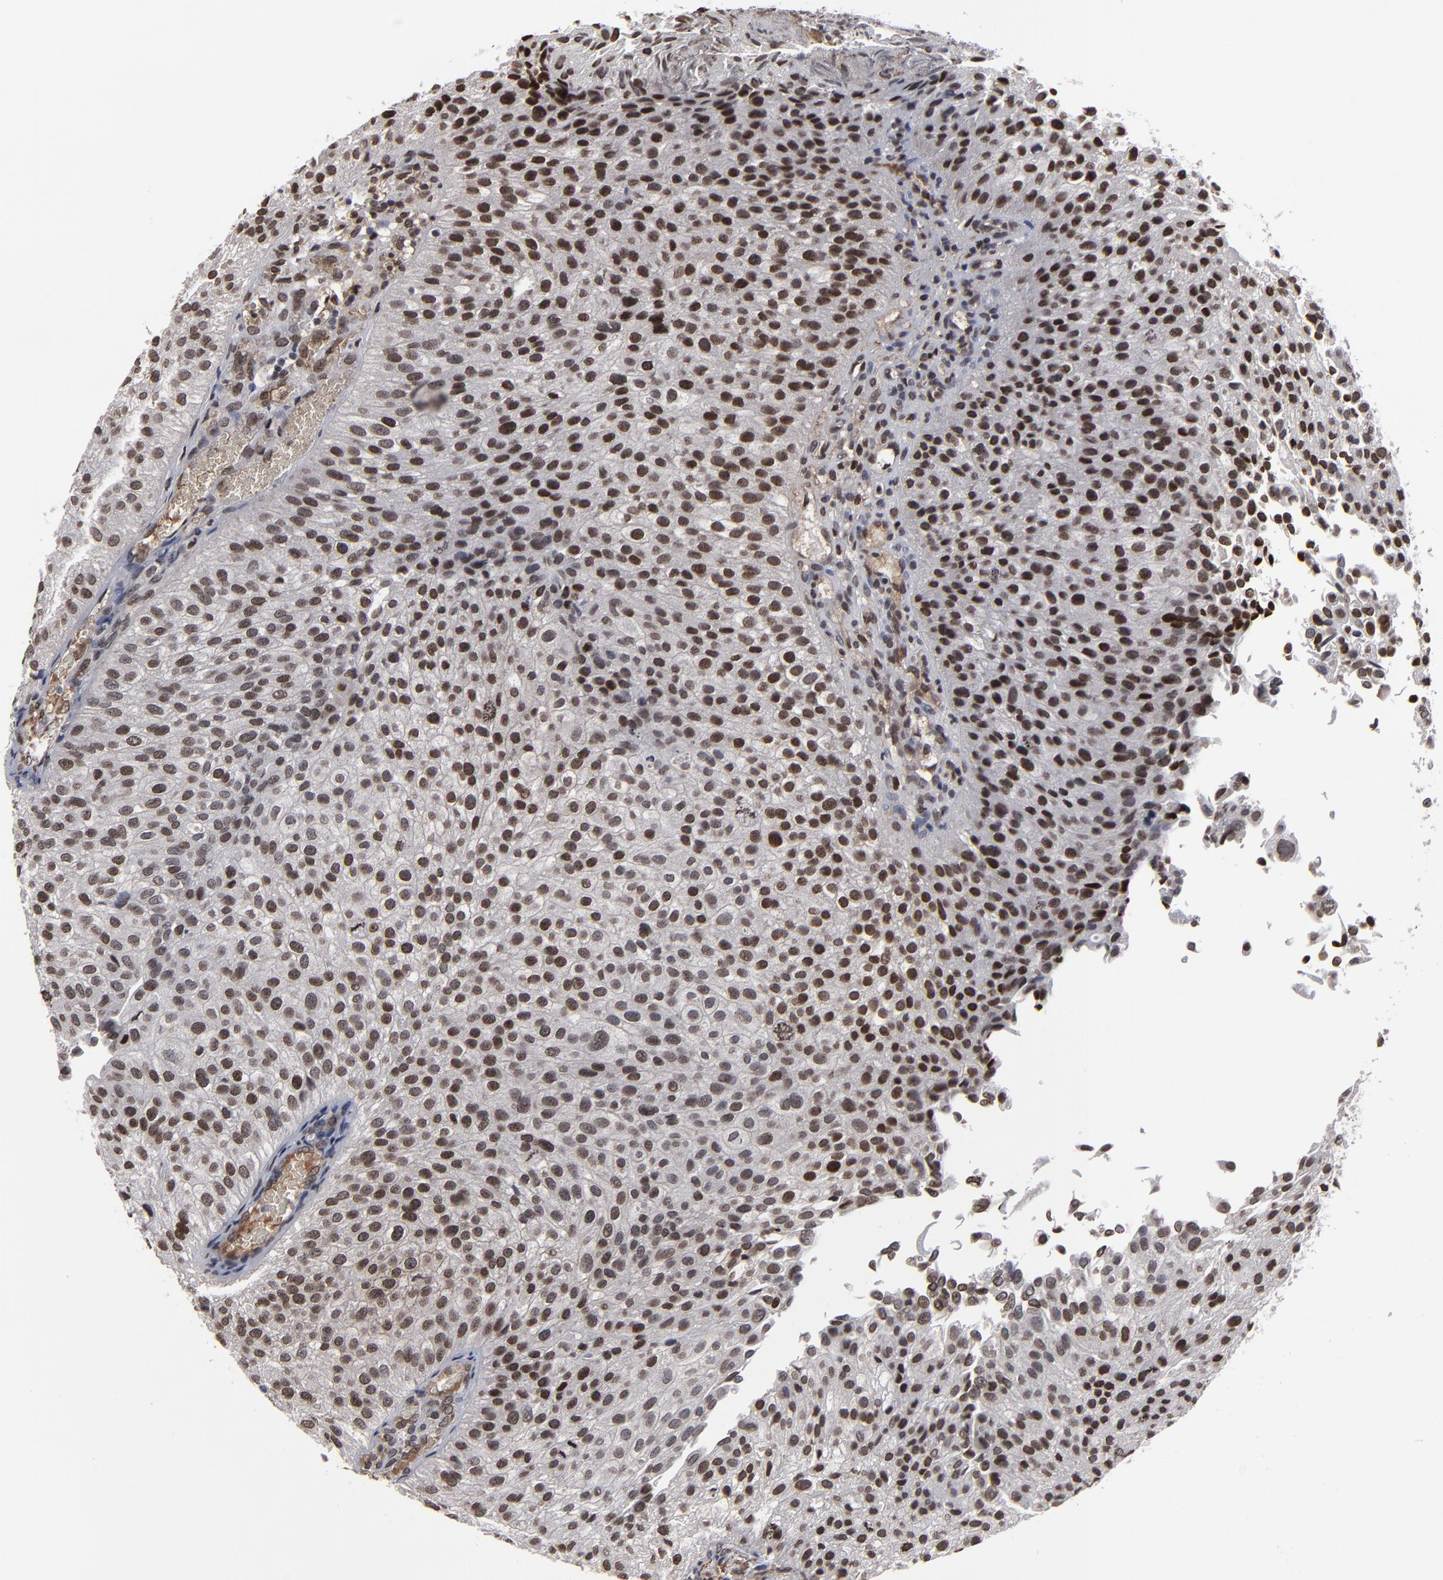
{"staining": {"intensity": "moderate", "quantity": ">75%", "location": "nuclear"}, "tissue": "urothelial cancer", "cell_type": "Tumor cells", "image_type": "cancer", "snomed": [{"axis": "morphology", "description": "Urothelial carcinoma, Low grade"}, {"axis": "topography", "description": "Urinary bladder"}], "caption": "Human urothelial carcinoma (low-grade) stained with a brown dye demonstrates moderate nuclear positive positivity in approximately >75% of tumor cells.", "gene": "BAZ1A", "patient": {"sex": "female", "age": 89}}